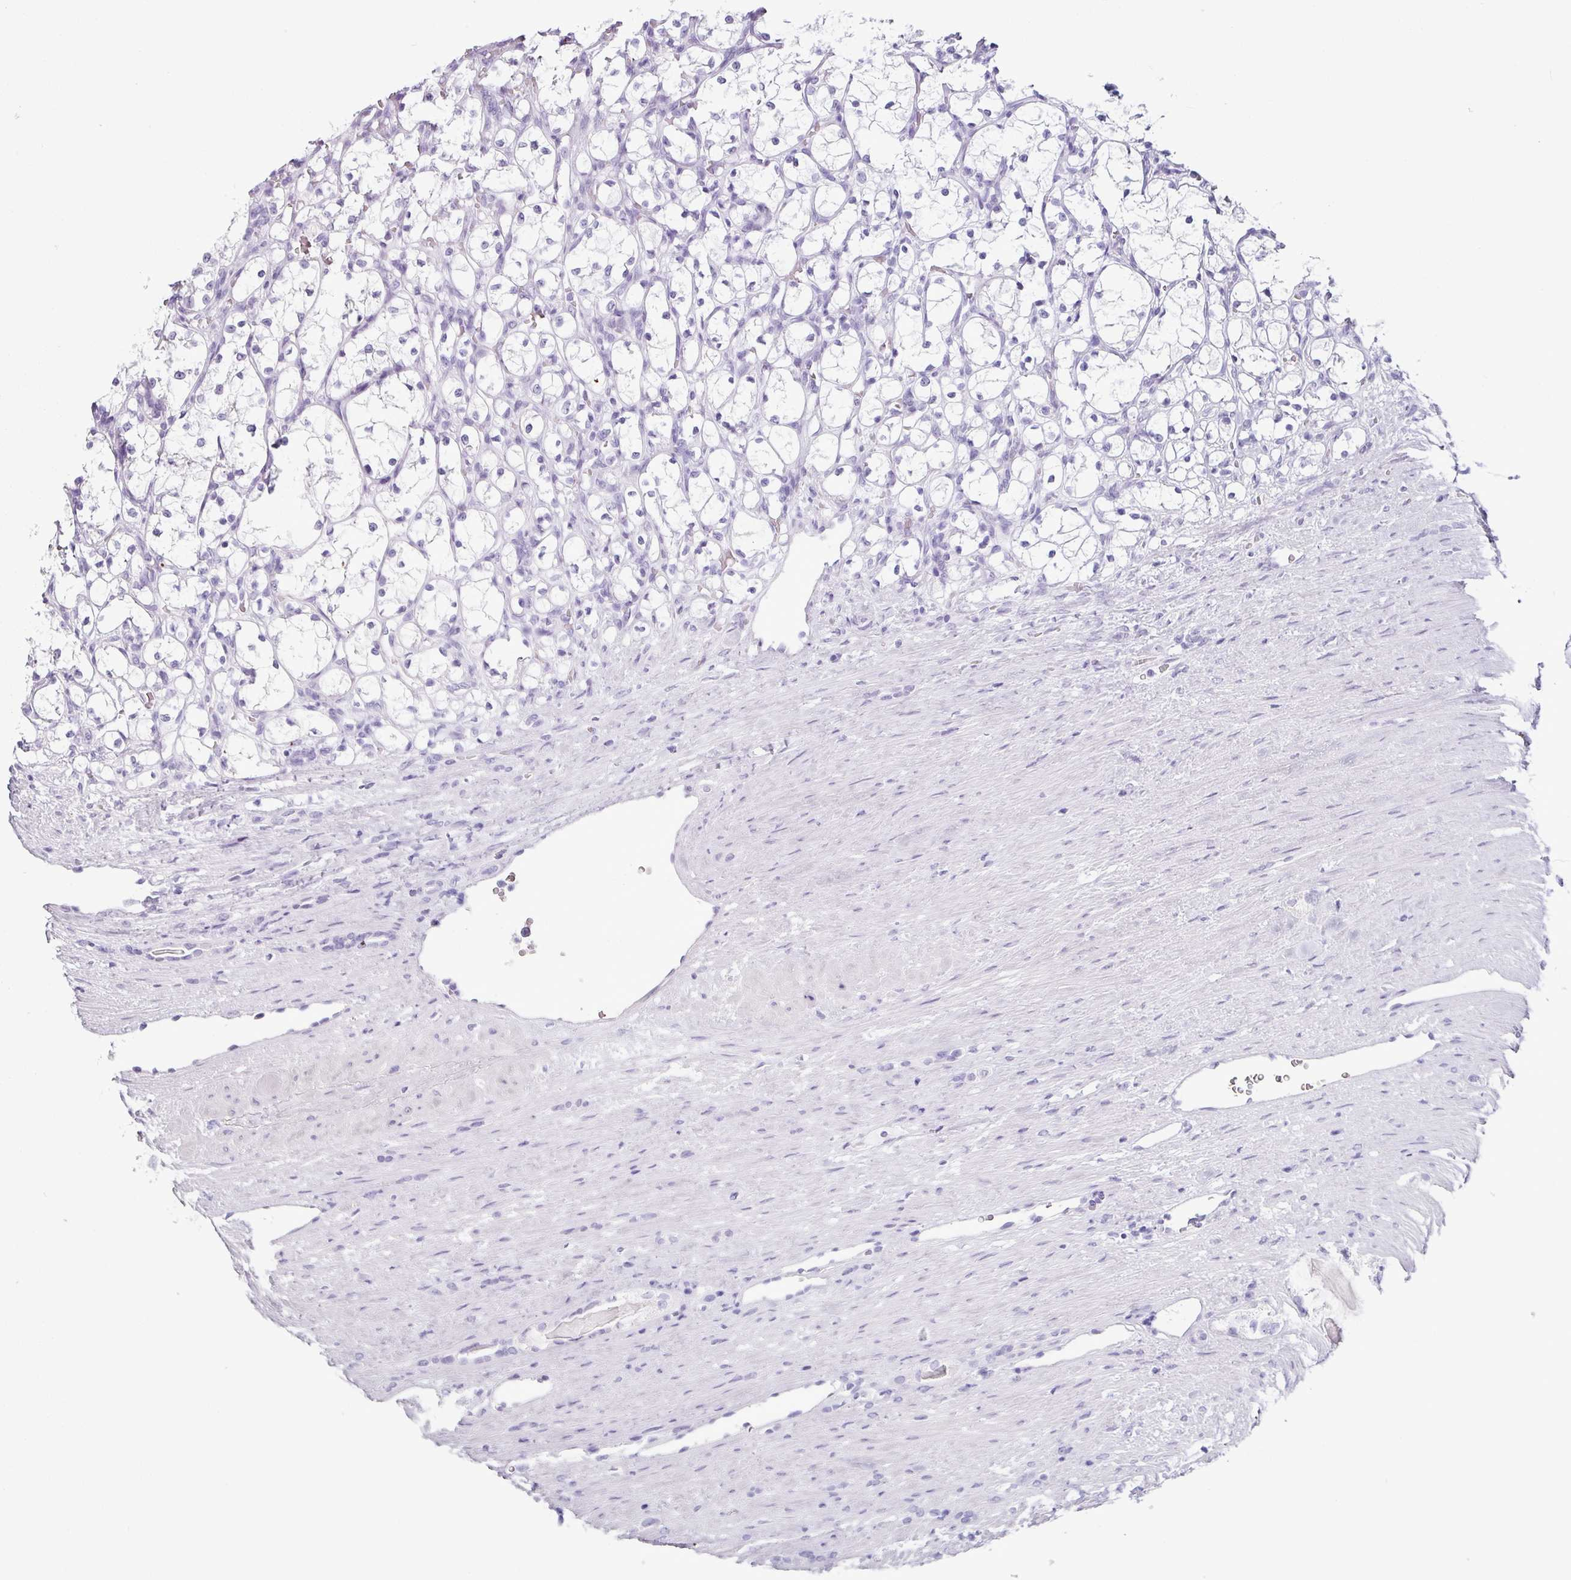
{"staining": {"intensity": "negative", "quantity": "none", "location": "none"}, "tissue": "renal cancer", "cell_type": "Tumor cells", "image_type": "cancer", "snomed": [{"axis": "morphology", "description": "Adenocarcinoma, NOS"}, {"axis": "topography", "description": "Kidney"}], "caption": "This is an IHC image of human adenocarcinoma (renal). There is no expression in tumor cells.", "gene": "SCT", "patient": {"sex": "female", "age": 69}}